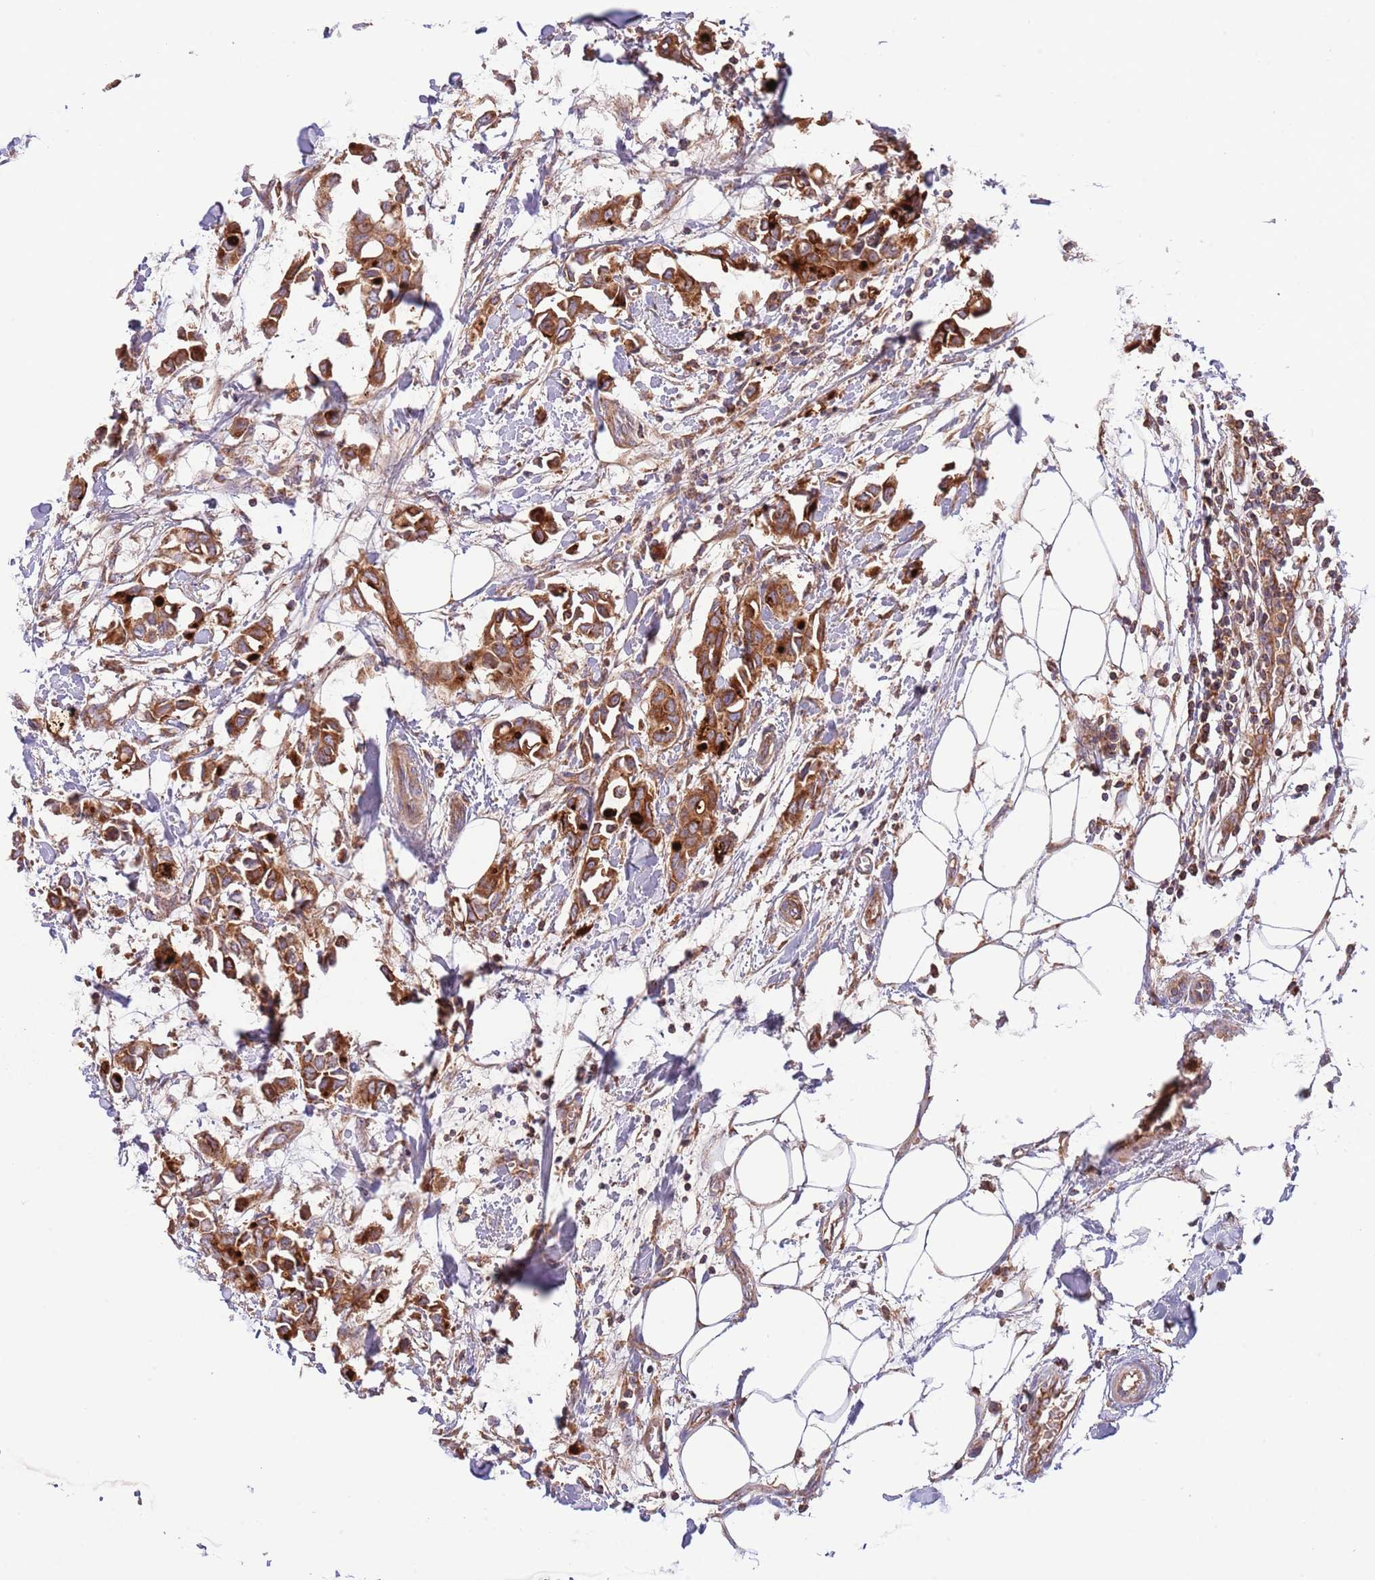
{"staining": {"intensity": "strong", "quantity": ">75%", "location": "cytoplasmic/membranous"}, "tissue": "breast cancer", "cell_type": "Tumor cells", "image_type": "cancer", "snomed": [{"axis": "morphology", "description": "Duct carcinoma"}, {"axis": "topography", "description": "Breast"}], "caption": "Breast cancer (infiltrating ductal carcinoma) stained with a protein marker demonstrates strong staining in tumor cells.", "gene": "DNAJA3", "patient": {"sex": "female", "age": 41}}